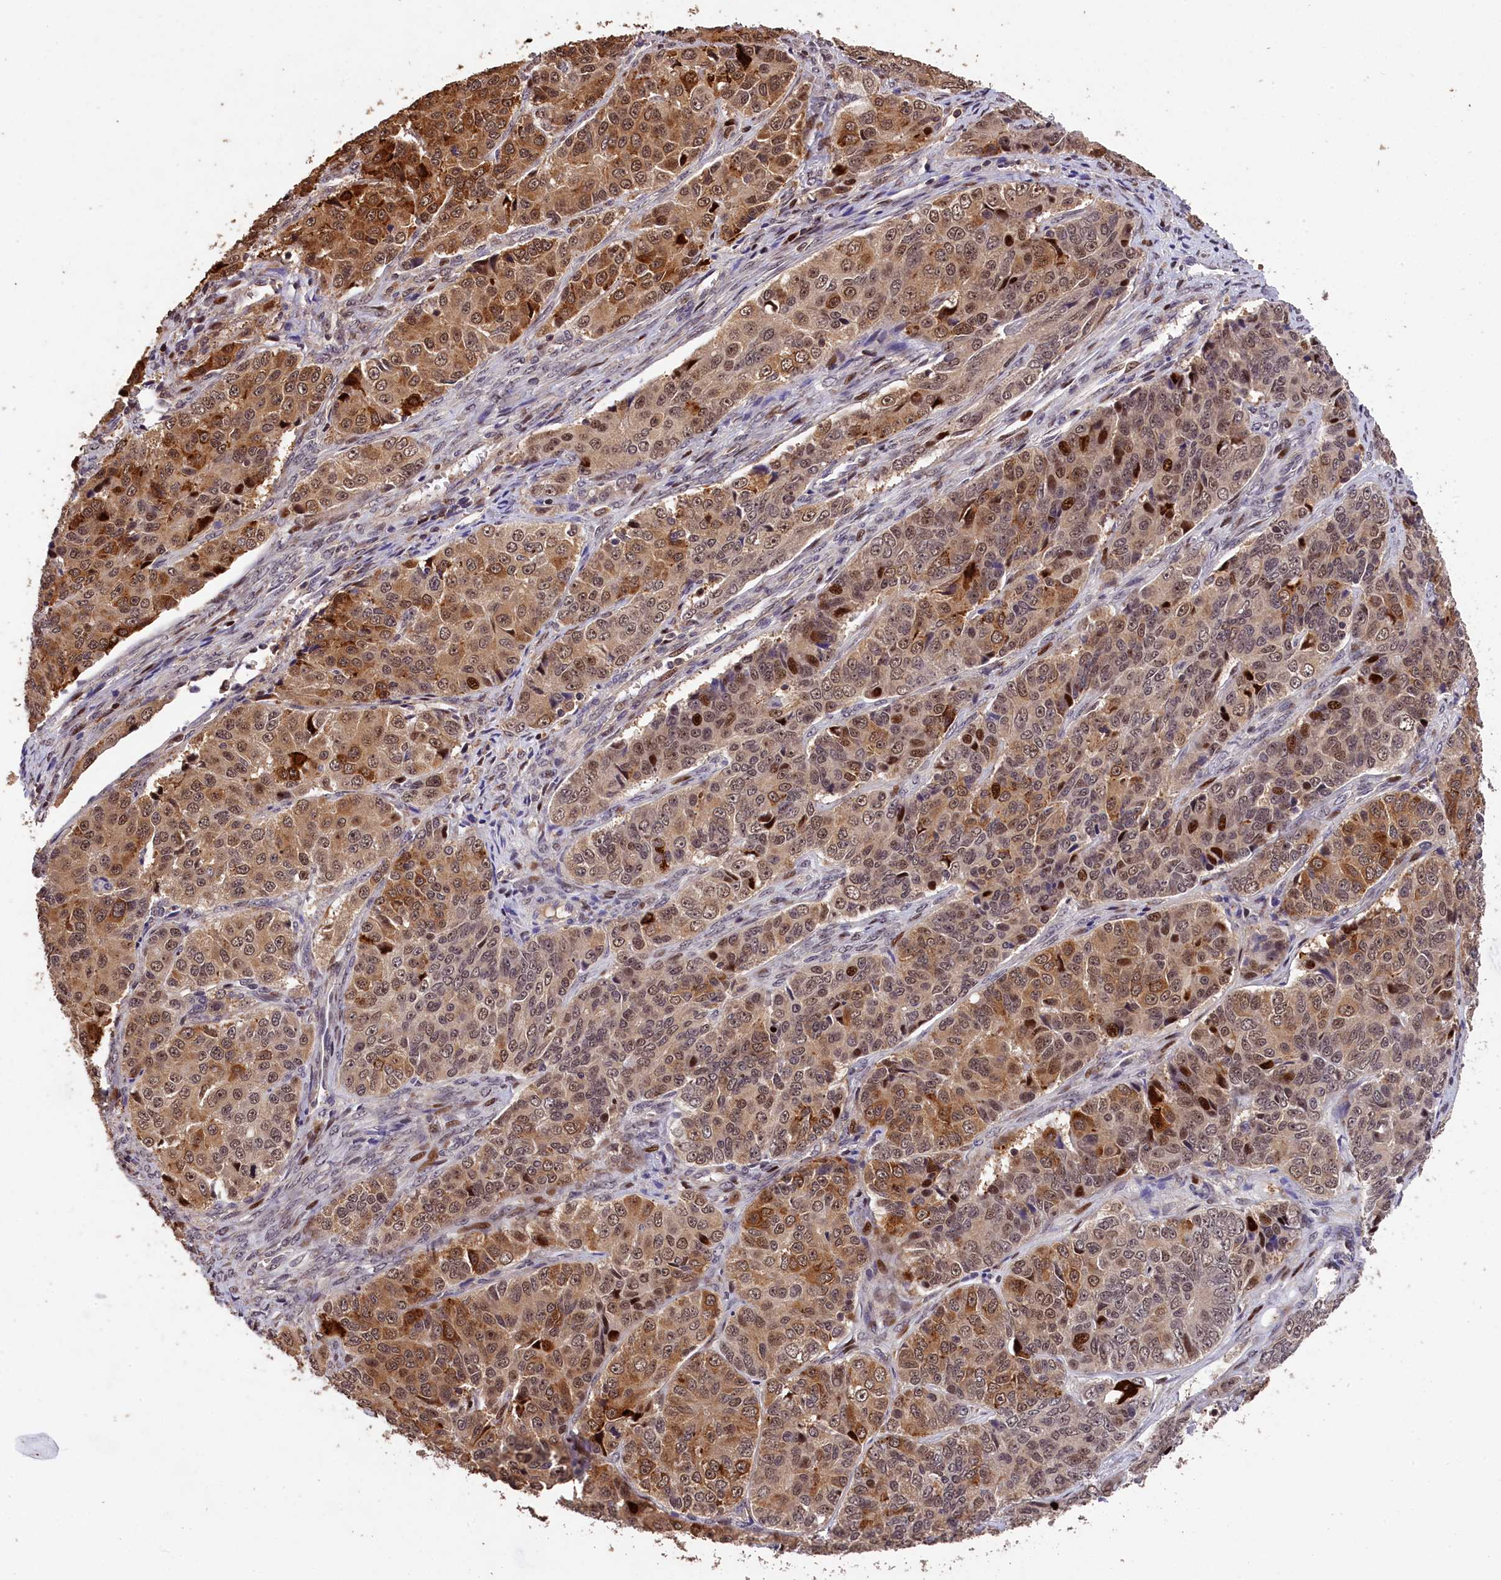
{"staining": {"intensity": "moderate", "quantity": ">75%", "location": "cytoplasmic/membranous,nuclear"}, "tissue": "ovarian cancer", "cell_type": "Tumor cells", "image_type": "cancer", "snomed": [{"axis": "morphology", "description": "Carcinoma, endometroid"}, {"axis": "topography", "description": "Ovary"}], "caption": "This is an image of immunohistochemistry staining of ovarian cancer, which shows moderate staining in the cytoplasmic/membranous and nuclear of tumor cells.", "gene": "PHAF1", "patient": {"sex": "female", "age": 51}}